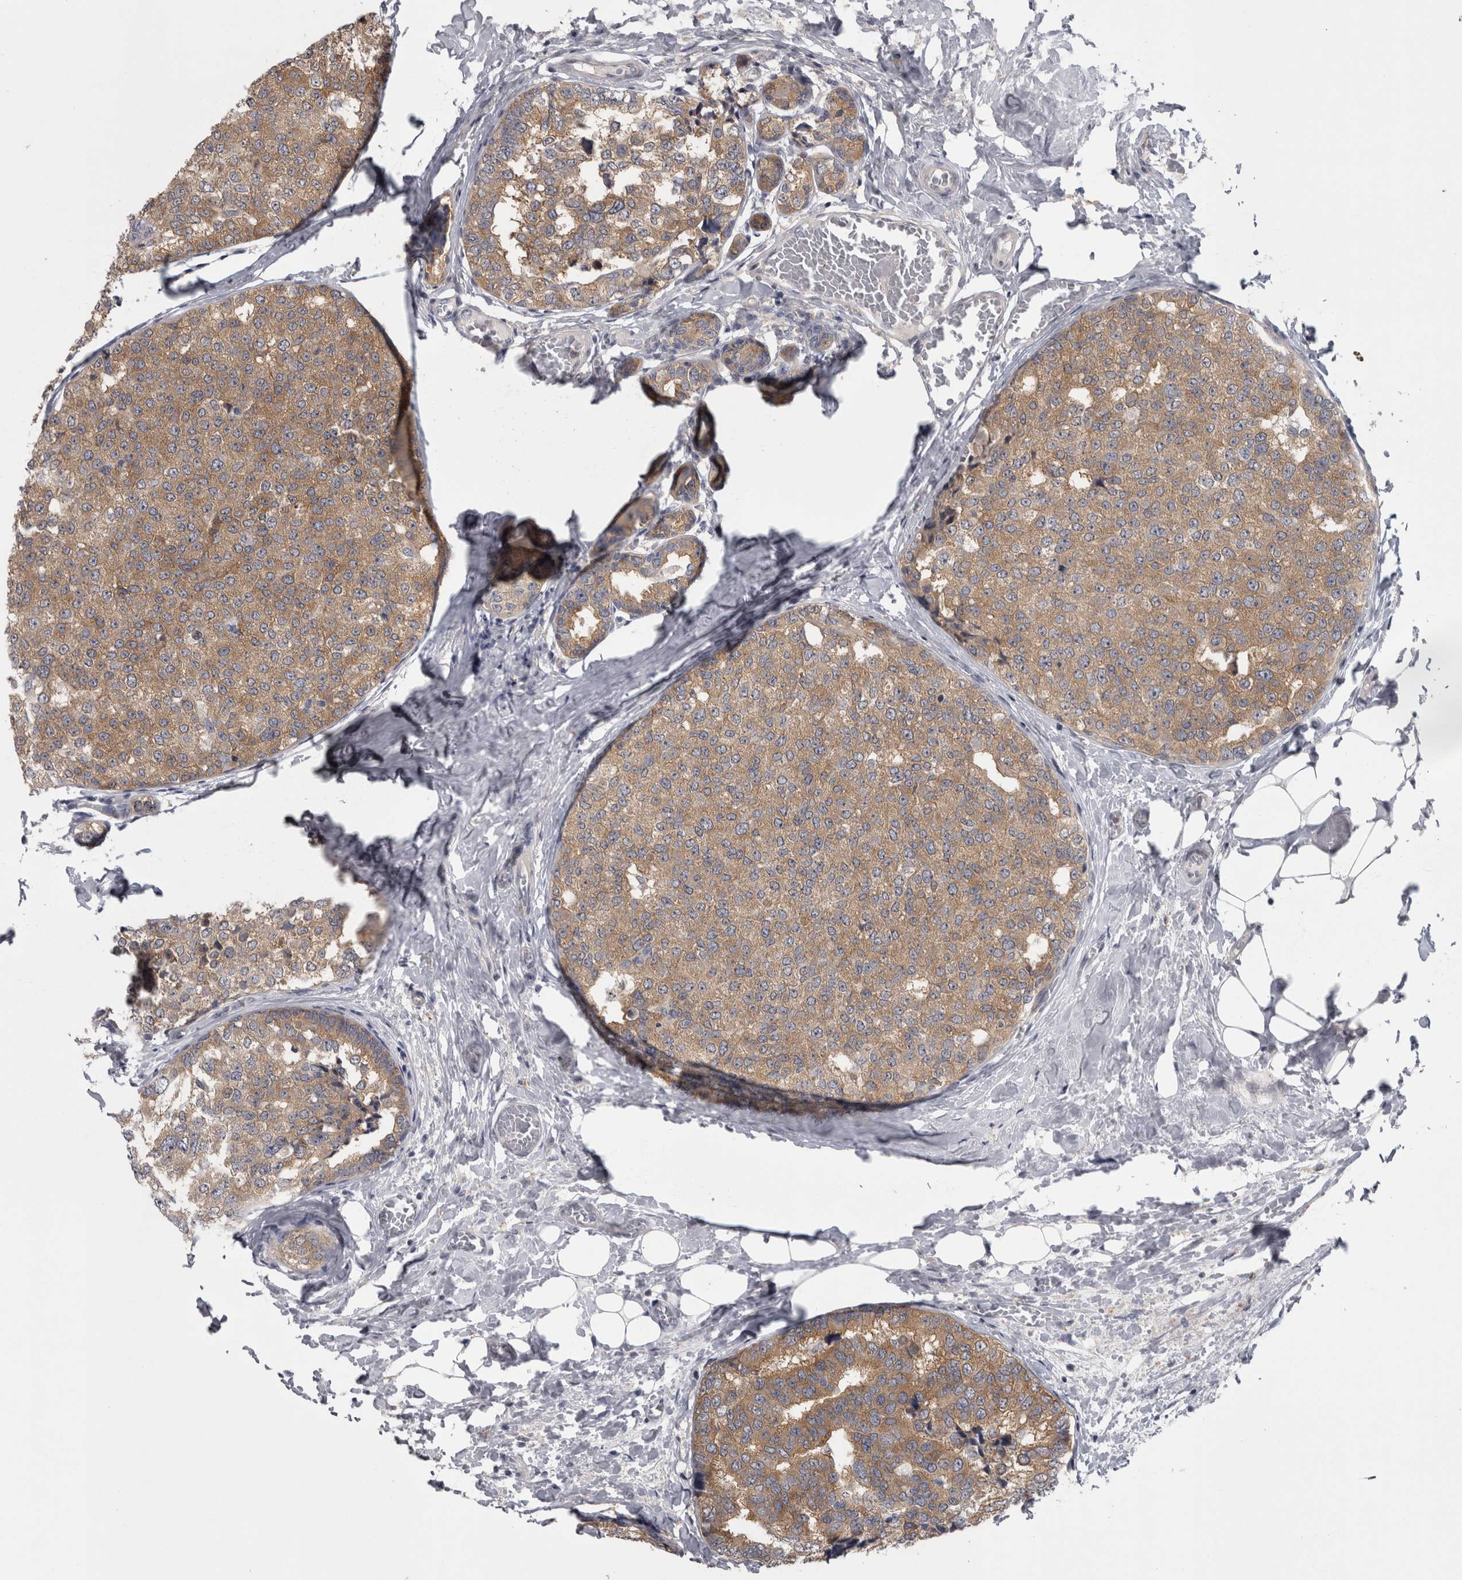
{"staining": {"intensity": "moderate", "quantity": ">75%", "location": "cytoplasmic/membranous"}, "tissue": "breast cancer", "cell_type": "Tumor cells", "image_type": "cancer", "snomed": [{"axis": "morphology", "description": "Normal tissue, NOS"}, {"axis": "morphology", "description": "Duct carcinoma"}, {"axis": "topography", "description": "Breast"}], "caption": "Immunohistochemical staining of infiltrating ductal carcinoma (breast) shows medium levels of moderate cytoplasmic/membranous protein positivity in approximately >75% of tumor cells. (DAB IHC with brightfield microscopy, high magnification).", "gene": "PRKCI", "patient": {"sex": "female", "age": 43}}